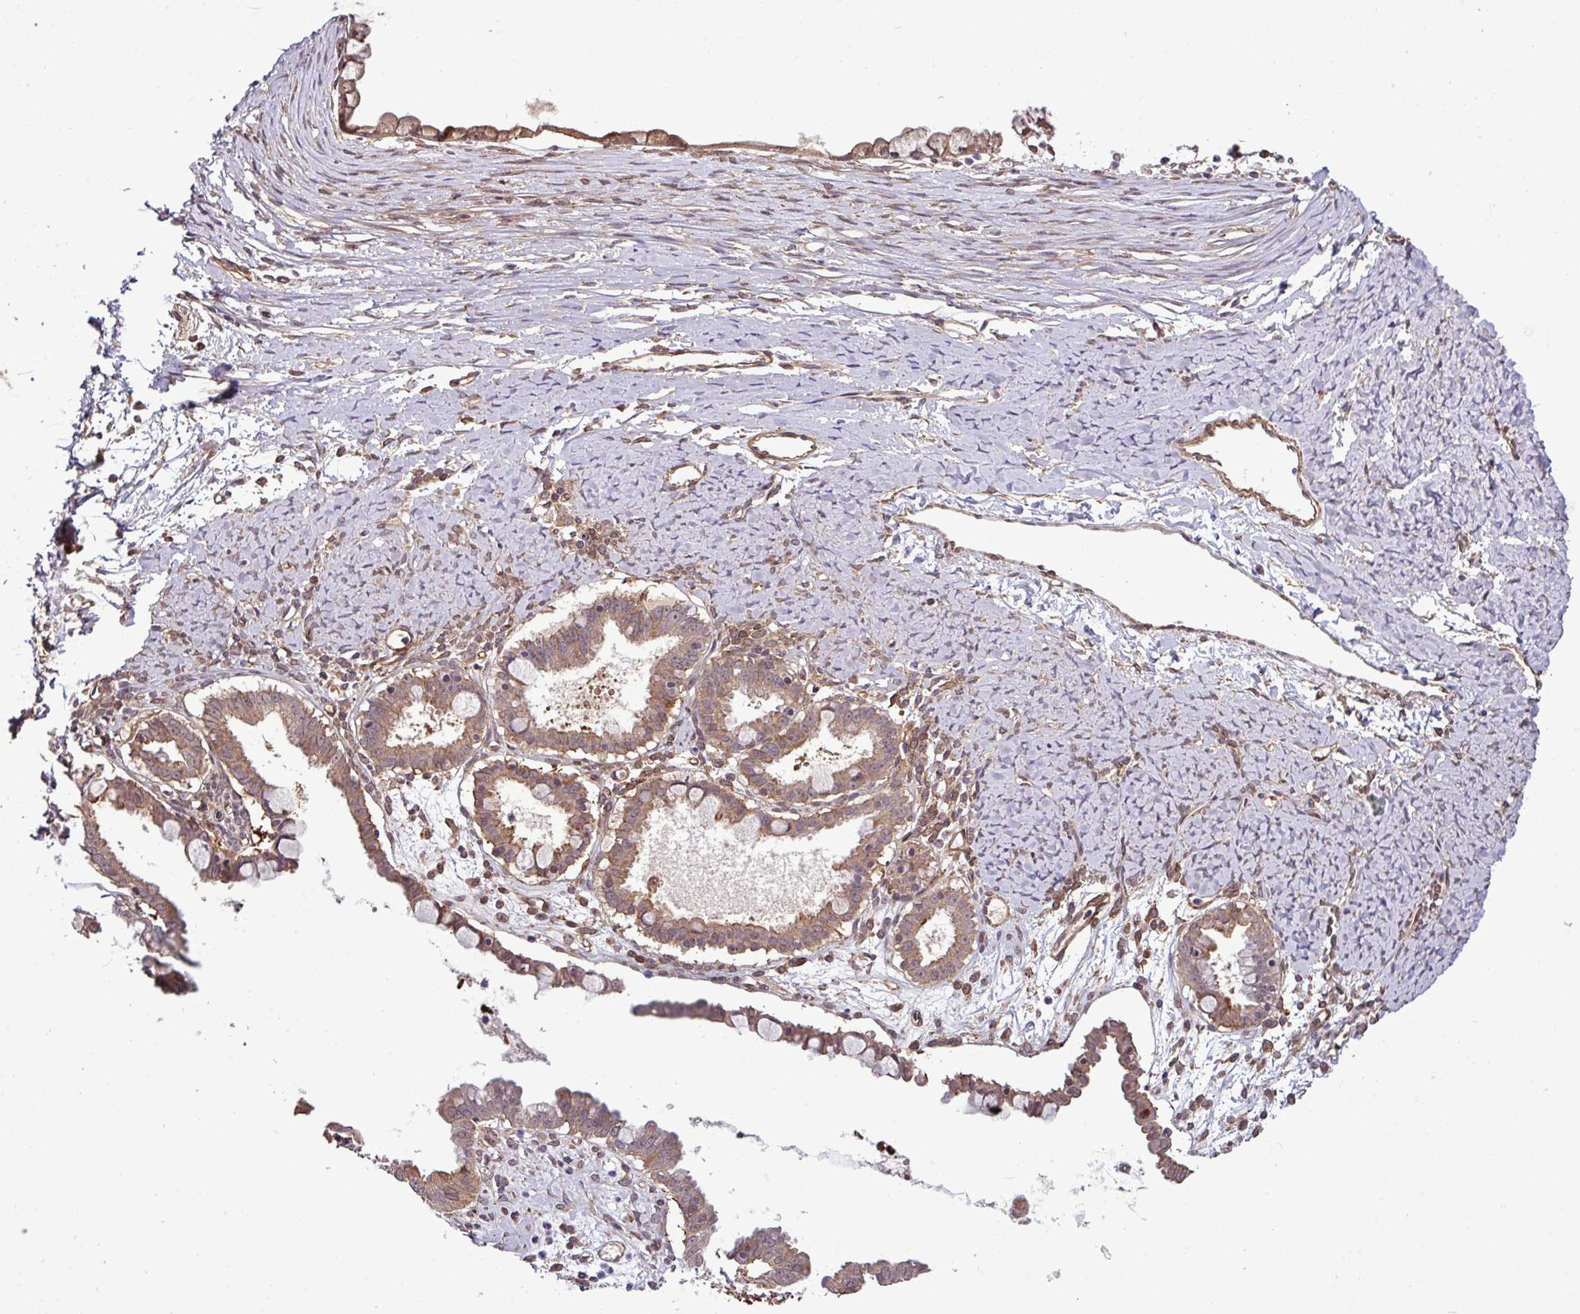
{"staining": {"intensity": "moderate", "quantity": ">75%", "location": "cytoplasmic/membranous"}, "tissue": "ovarian cancer", "cell_type": "Tumor cells", "image_type": "cancer", "snomed": [{"axis": "morphology", "description": "Cystadenocarcinoma, mucinous, NOS"}, {"axis": "topography", "description": "Ovary"}], "caption": "This photomicrograph shows ovarian mucinous cystadenocarcinoma stained with IHC to label a protein in brown. The cytoplasmic/membranous of tumor cells show moderate positivity for the protein. Nuclei are counter-stained blue.", "gene": "XIAP", "patient": {"sex": "female", "age": 61}}